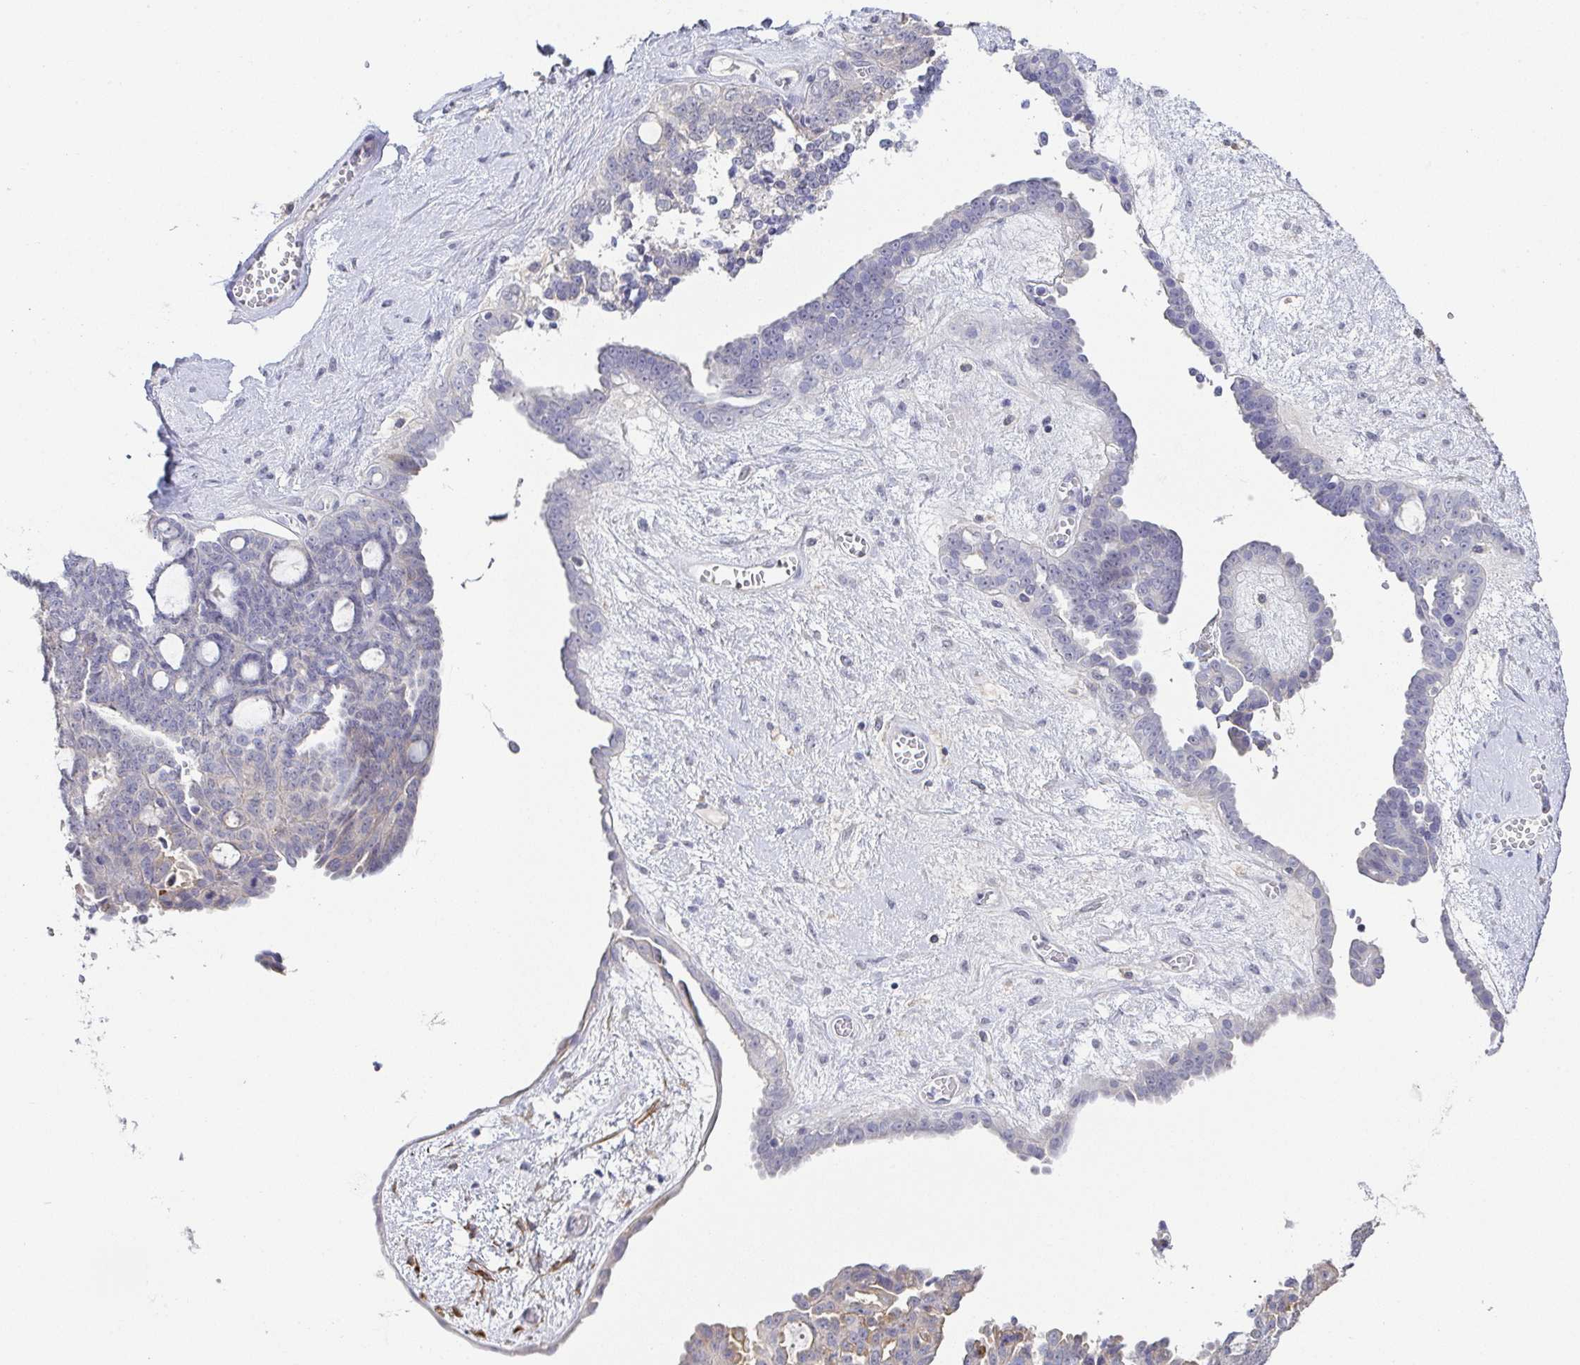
{"staining": {"intensity": "negative", "quantity": "none", "location": "none"}, "tissue": "ovarian cancer", "cell_type": "Tumor cells", "image_type": "cancer", "snomed": [{"axis": "morphology", "description": "Cystadenocarcinoma, serous, NOS"}, {"axis": "topography", "description": "Ovary"}], "caption": "DAB immunohistochemical staining of human ovarian cancer demonstrates no significant positivity in tumor cells.", "gene": "RNASE7", "patient": {"sex": "female", "age": 71}}